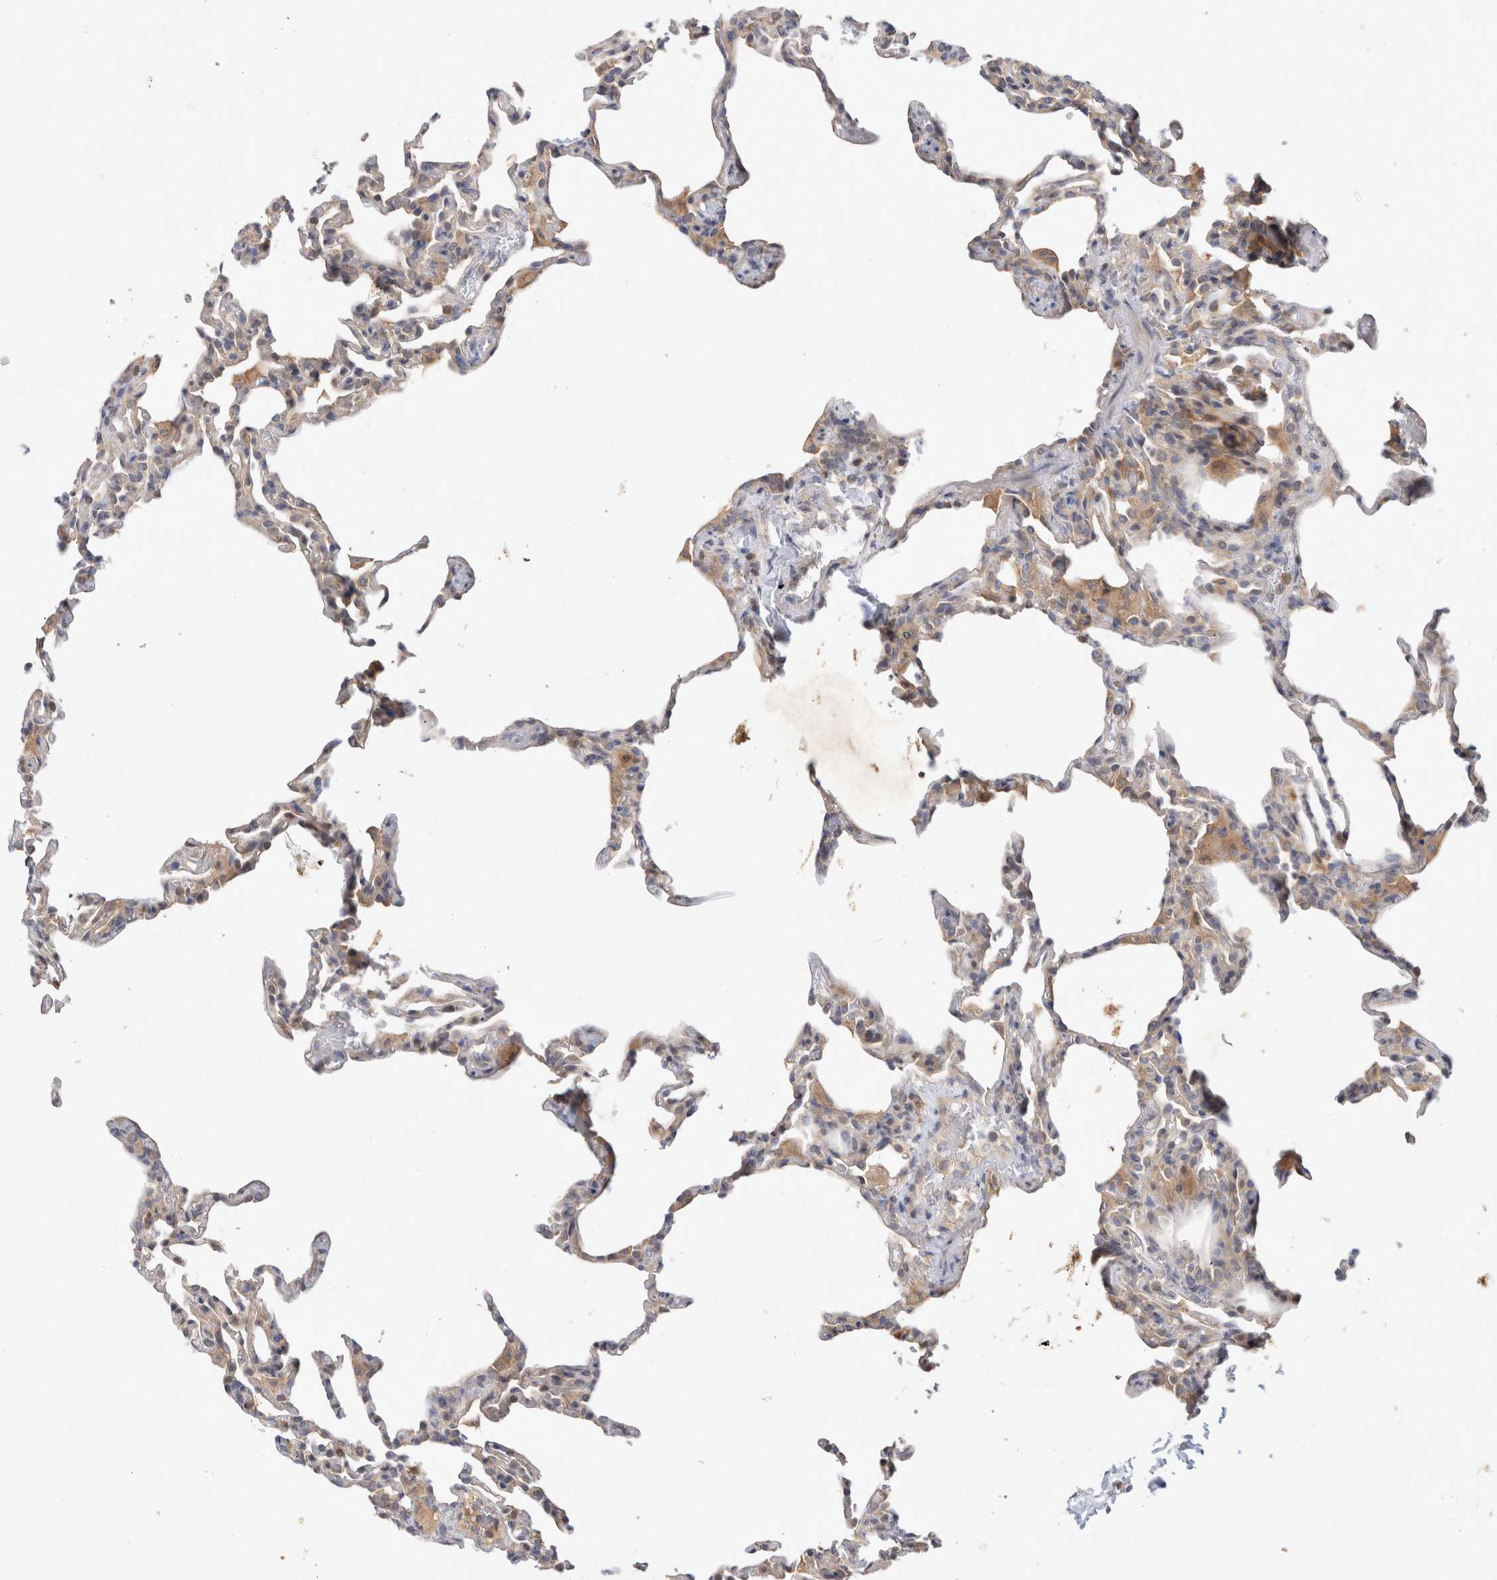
{"staining": {"intensity": "weak", "quantity": "<25%", "location": "nuclear"}, "tissue": "lung", "cell_type": "Alveolar cells", "image_type": "normal", "snomed": [{"axis": "morphology", "description": "Normal tissue, NOS"}, {"axis": "topography", "description": "Lung"}], "caption": "This is an immunohistochemistry (IHC) image of normal human lung. There is no staining in alveolar cells.", "gene": "HTT", "patient": {"sex": "male", "age": 20}}